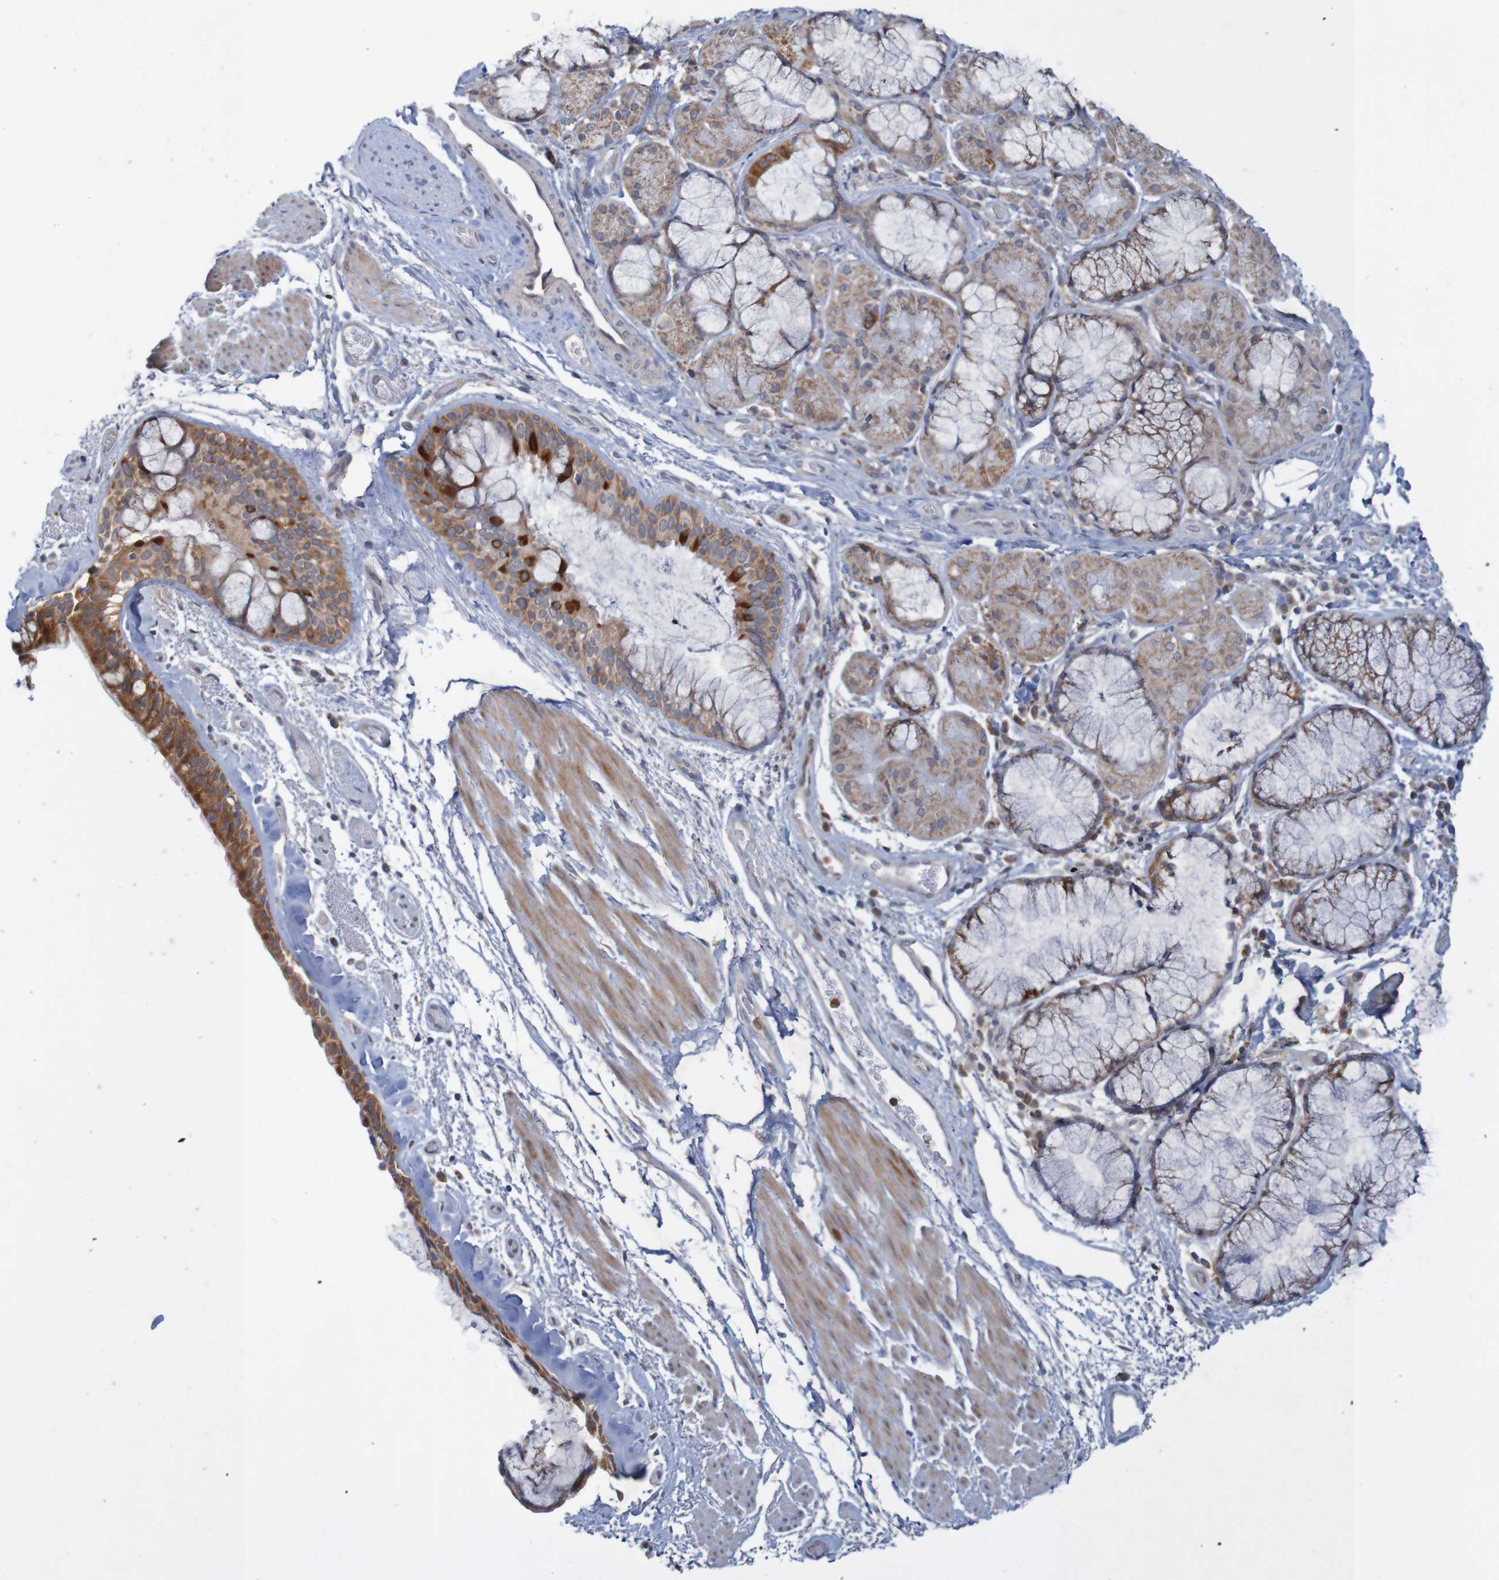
{"staining": {"intensity": "moderate", "quantity": ">75%", "location": "cytoplasmic/membranous"}, "tissue": "bronchus", "cell_type": "Respiratory epithelial cells", "image_type": "normal", "snomed": [{"axis": "morphology", "description": "Normal tissue, NOS"}, {"axis": "morphology", "description": "Adenocarcinoma, NOS"}, {"axis": "topography", "description": "Bronchus"}, {"axis": "topography", "description": "Lung"}], "caption": "Immunohistochemistry image of benign bronchus: human bronchus stained using immunohistochemistry reveals medium levels of moderate protein expression localized specifically in the cytoplasmic/membranous of respiratory epithelial cells, appearing as a cytoplasmic/membranous brown color.", "gene": "NAV2", "patient": {"sex": "female", "age": 54}}